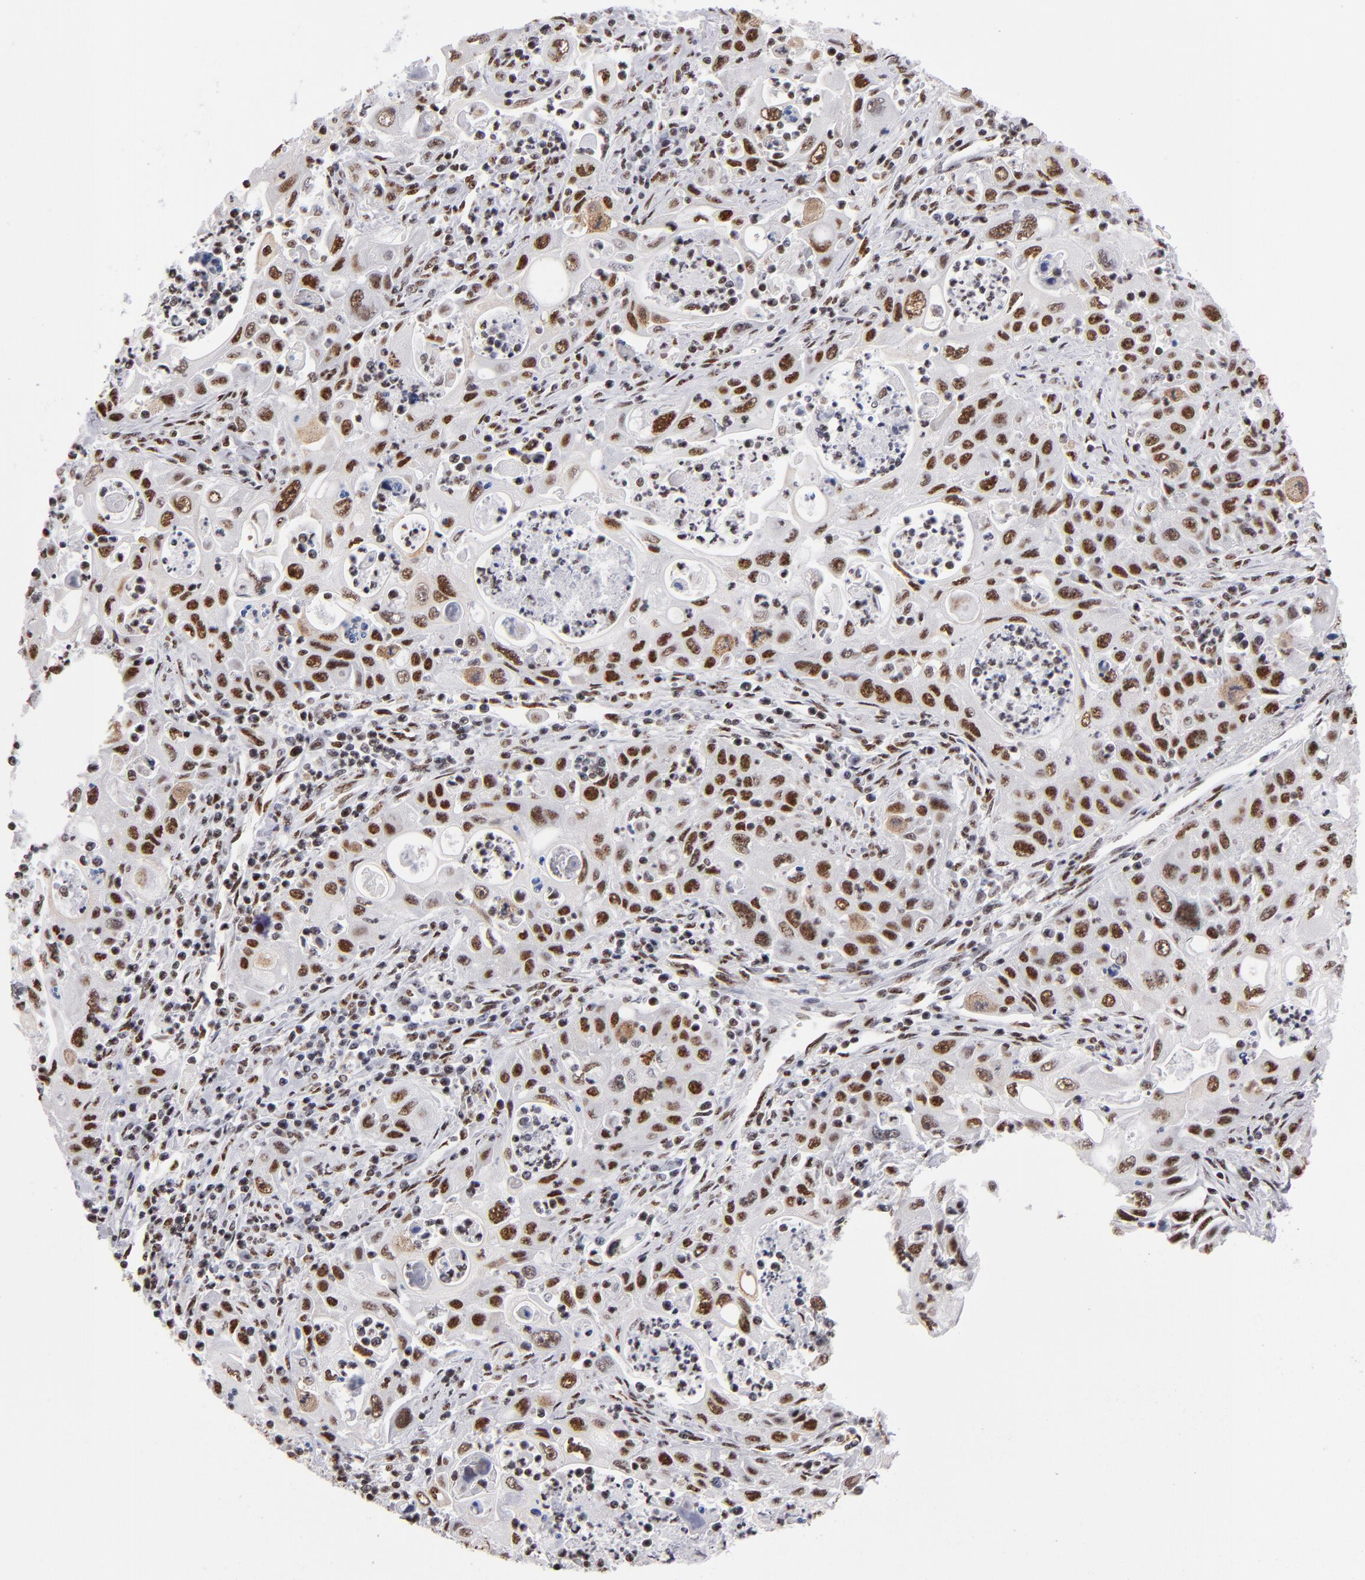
{"staining": {"intensity": "strong", "quantity": ">75%", "location": "nuclear"}, "tissue": "pancreatic cancer", "cell_type": "Tumor cells", "image_type": "cancer", "snomed": [{"axis": "morphology", "description": "Adenocarcinoma, NOS"}, {"axis": "topography", "description": "Pancreas"}], "caption": "Immunohistochemical staining of pancreatic cancer reveals high levels of strong nuclear protein positivity in about >75% of tumor cells.", "gene": "MRE11", "patient": {"sex": "male", "age": 70}}